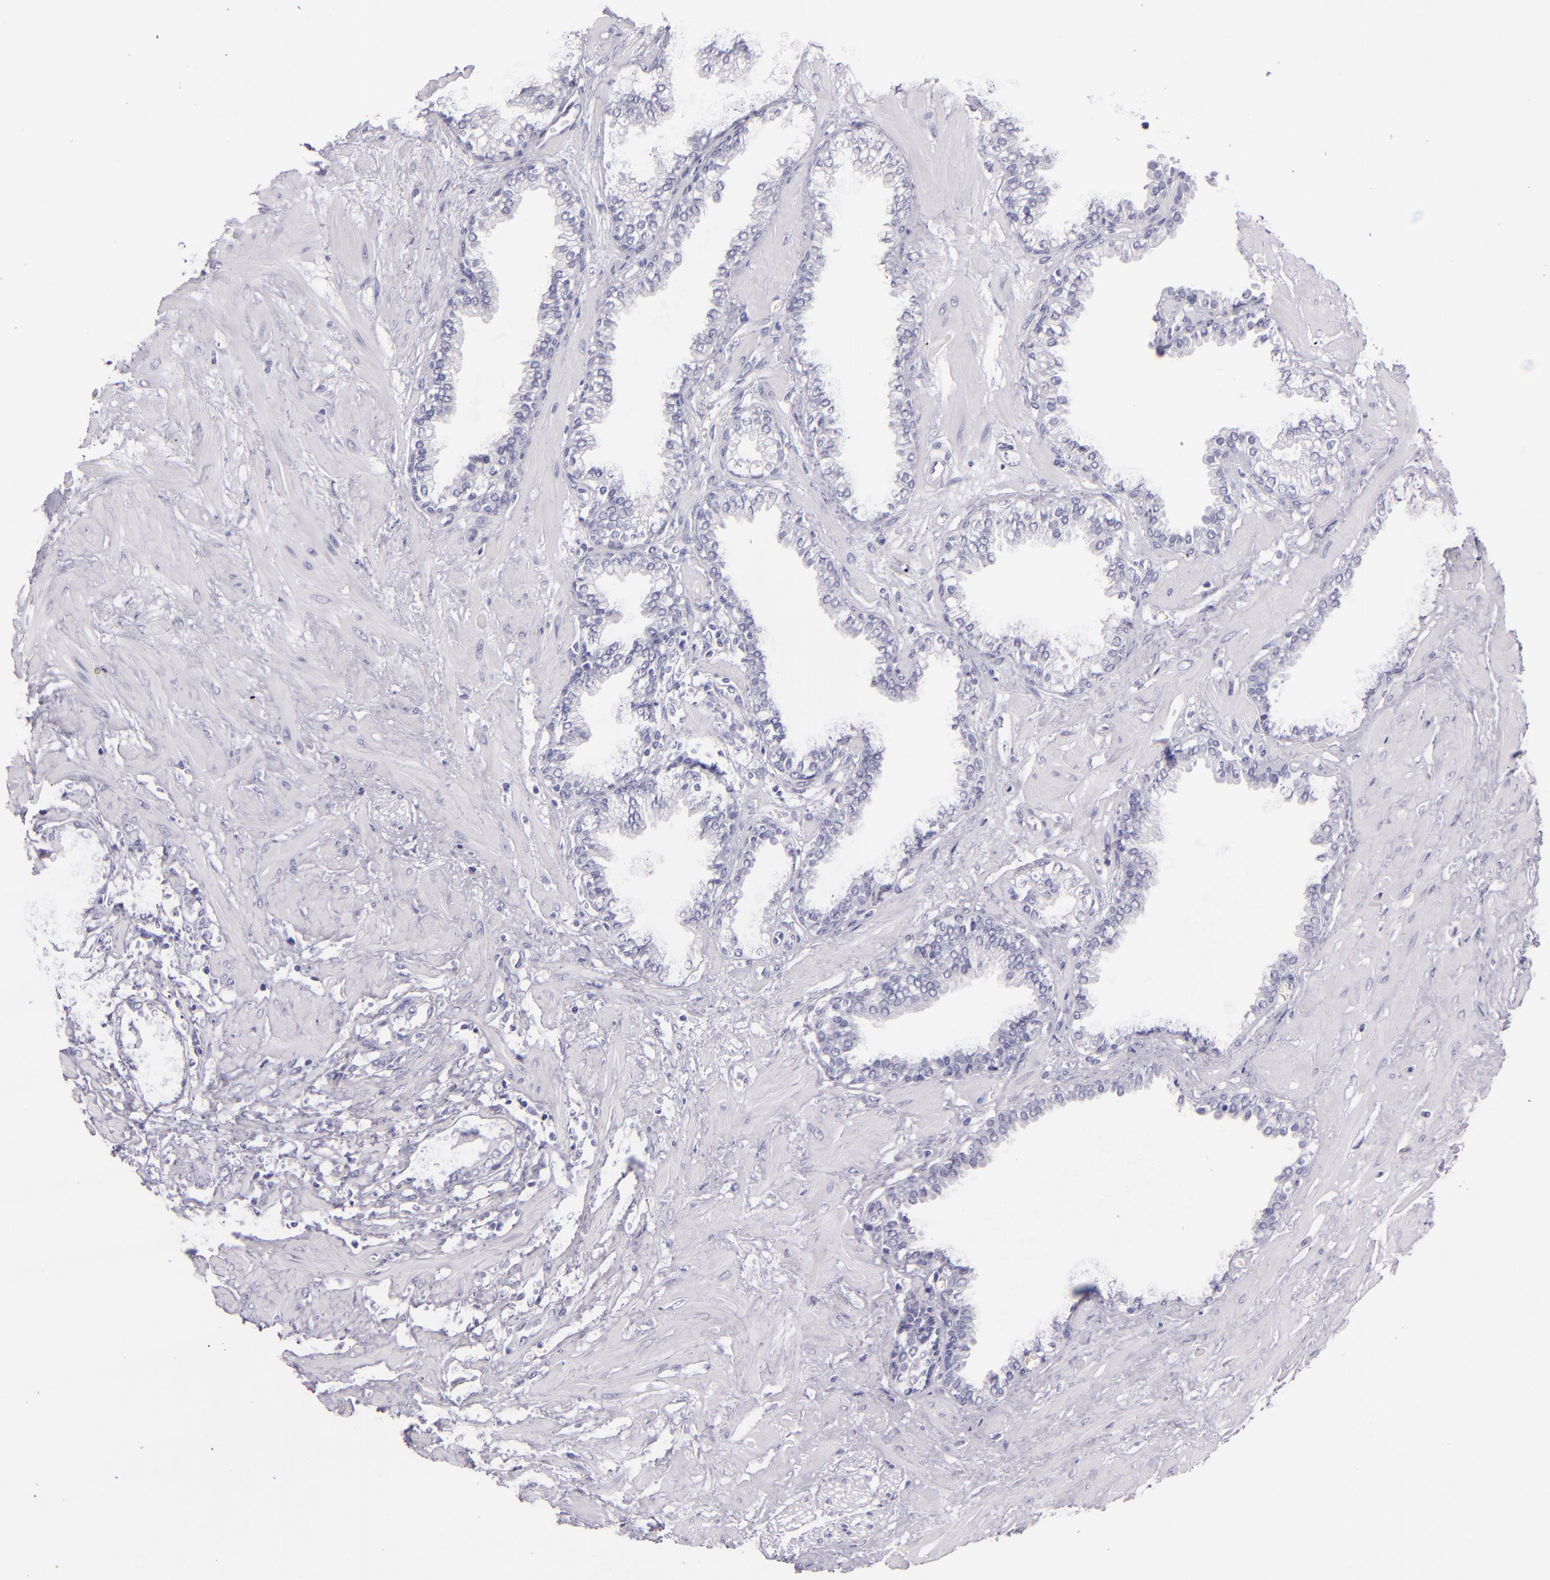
{"staining": {"intensity": "negative", "quantity": "none", "location": "none"}, "tissue": "prostate", "cell_type": "Glandular cells", "image_type": "normal", "snomed": [{"axis": "morphology", "description": "Normal tissue, NOS"}, {"axis": "topography", "description": "Prostate"}], "caption": "IHC micrograph of normal human prostate stained for a protein (brown), which exhibits no expression in glandular cells.", "gene": "CR2", "patient": {"sex": "male", "age": 64}}